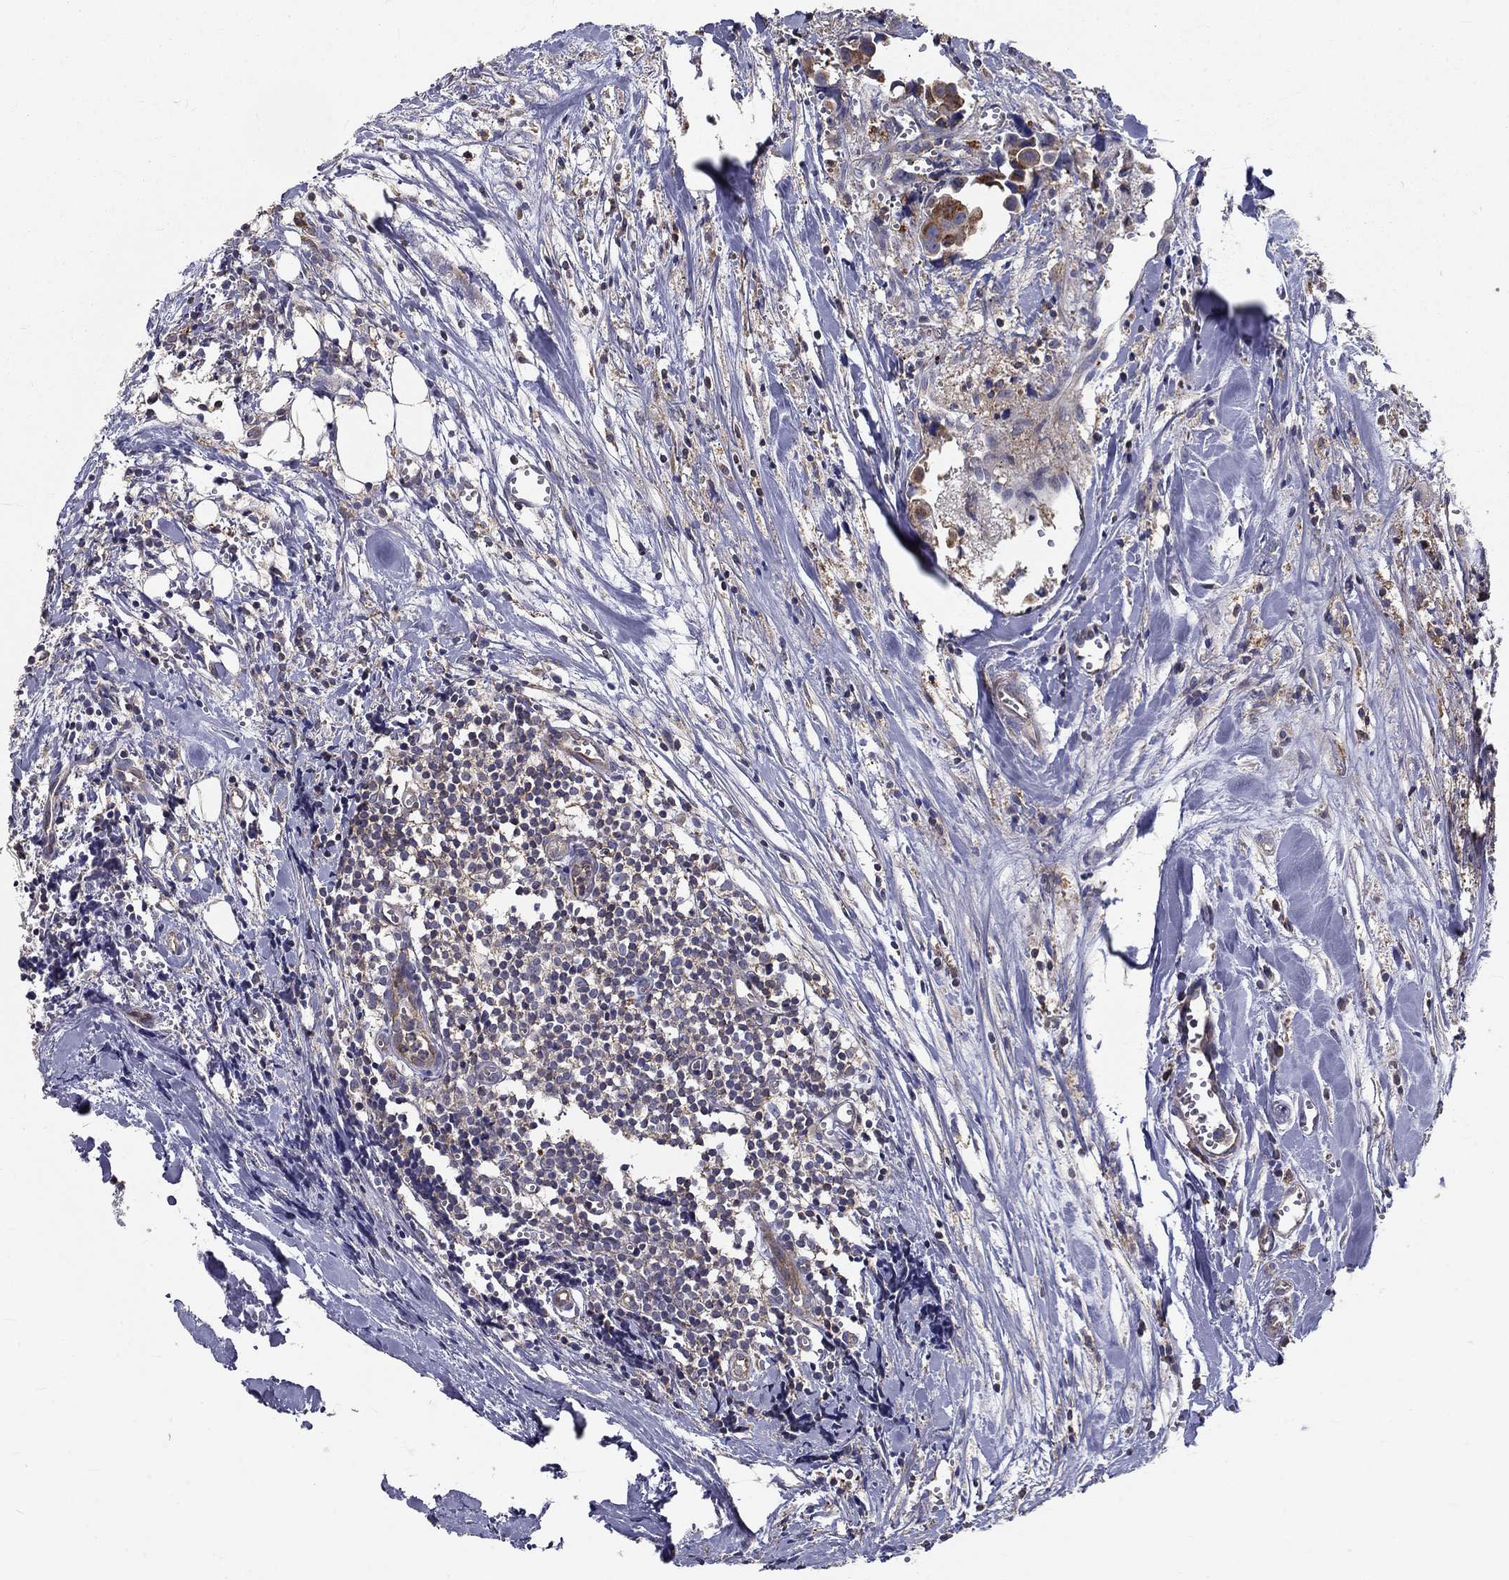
{"staining": {"intensity": "negative", "quantity": "none", "location": "none"}, "tissue": "head and neck cancer", "cell_type": "Tumor cells", "image_type": "cancer", "snomed": [{"axis": "morphology", "description": "Adenocarcinoma, NOS"}, {"axis": "topography", "description": "Head-Neck"}], "caption": "Tumor cells are negative for brown protein staining in head and neck cancer. (Immunohistochemistry (ihc), brightfield microscopy, high magnification).", "gene": "ALDH4A1", "patient": {"sex": "male", "age": 76}}